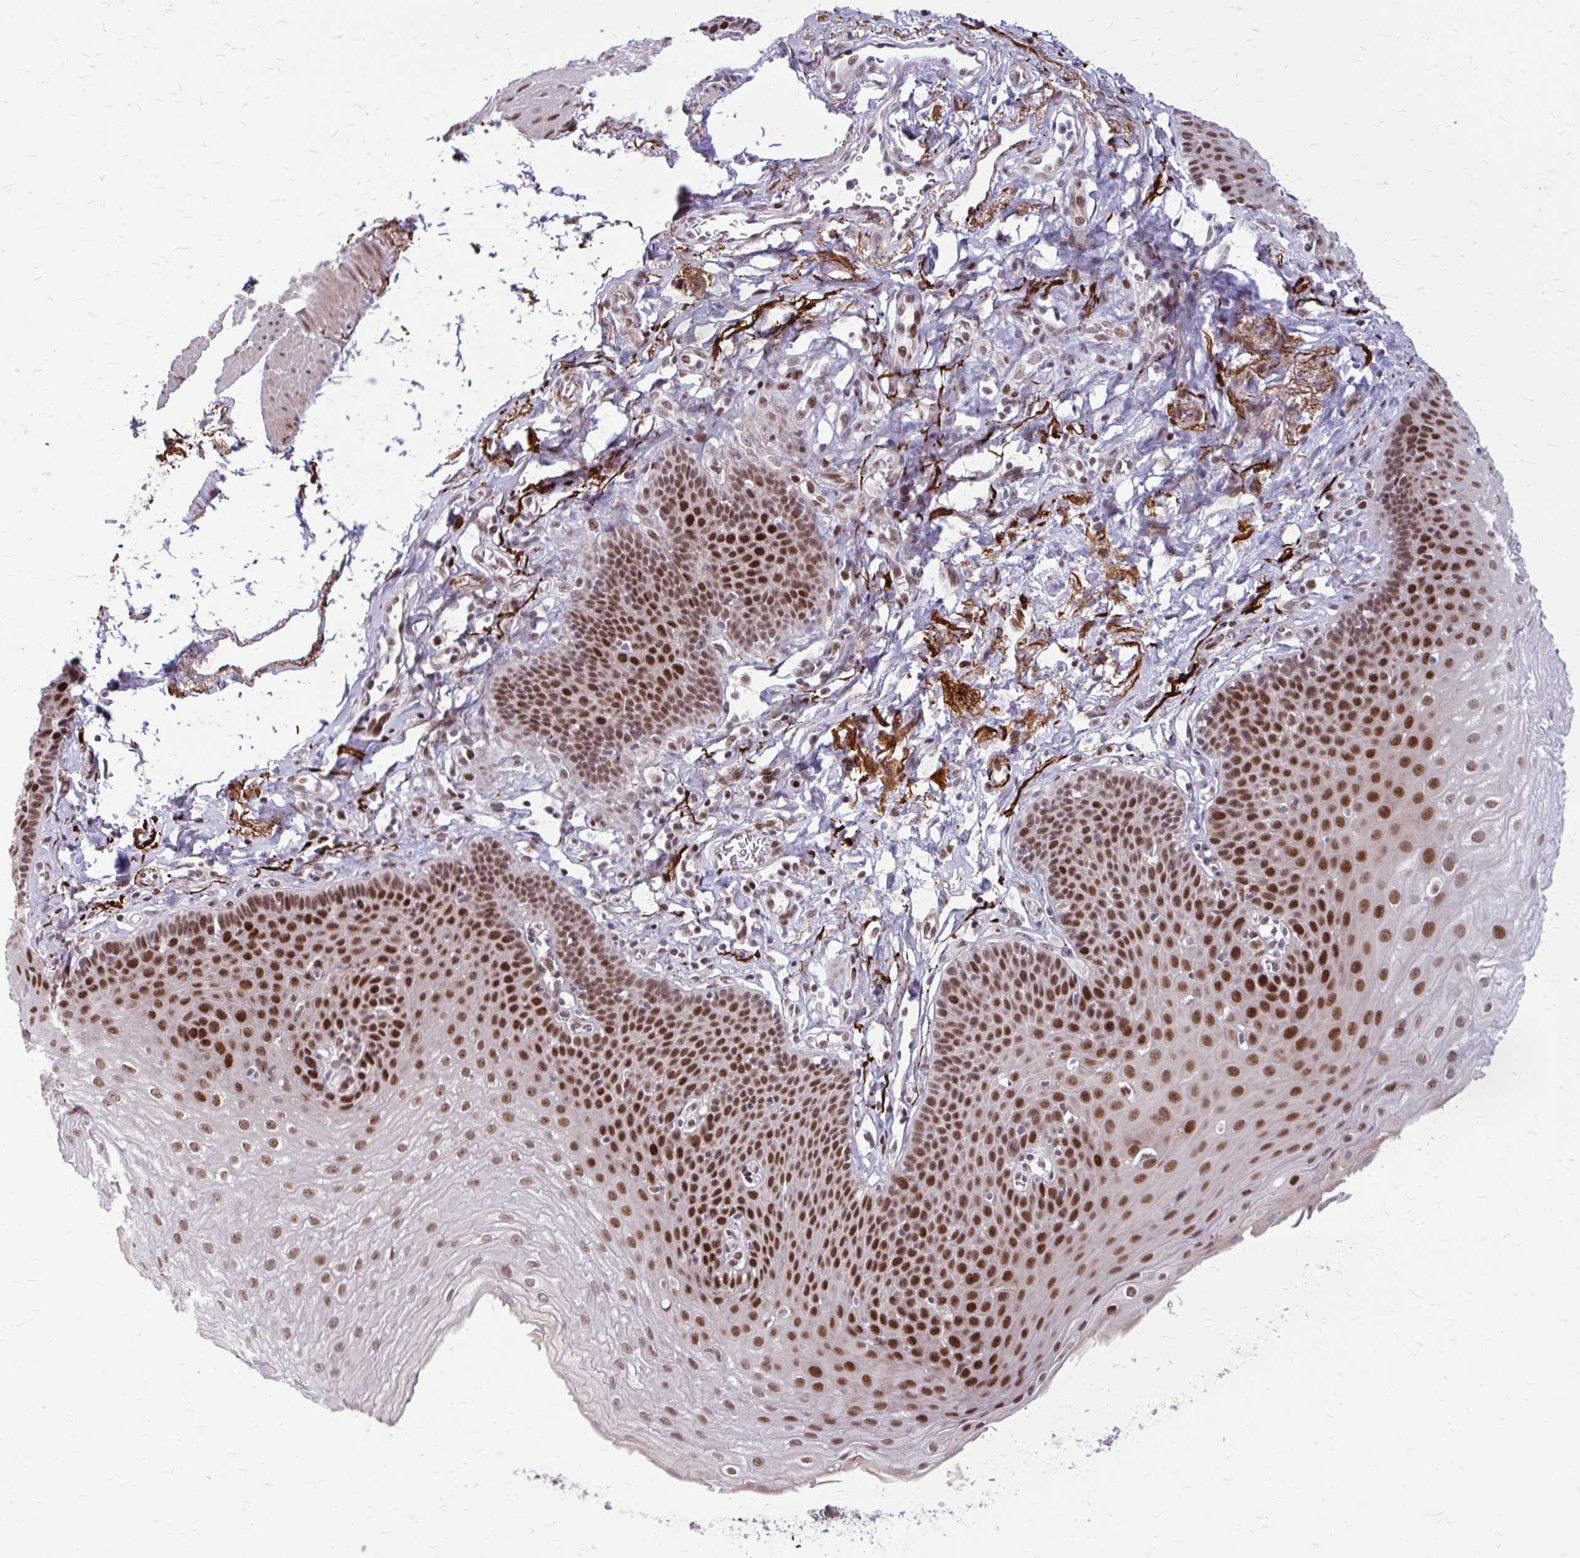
{"staining": {"intensity": "strong", "quantity": ">75%", "location": "nuclear"}, "tissue": "esophagus", "cell_type": "Squamous epithelial cells", "image_type": "normal", "snomed": [{"axis": "morphology", "description": "Normal tissue, NOS"}, {"axis": "topography", "description": "Esophagus"}], "caption": "The photomicrograph reveals staining of unremarkable esophagus, revealing strong nuclear protein positivity (brown color) within squamous epithelial cells. (brown staining indicates protein expression, while blue staining denotes nuclei).", "gene": "PSME4", "patient": {"sex": "female", "age": 81}}